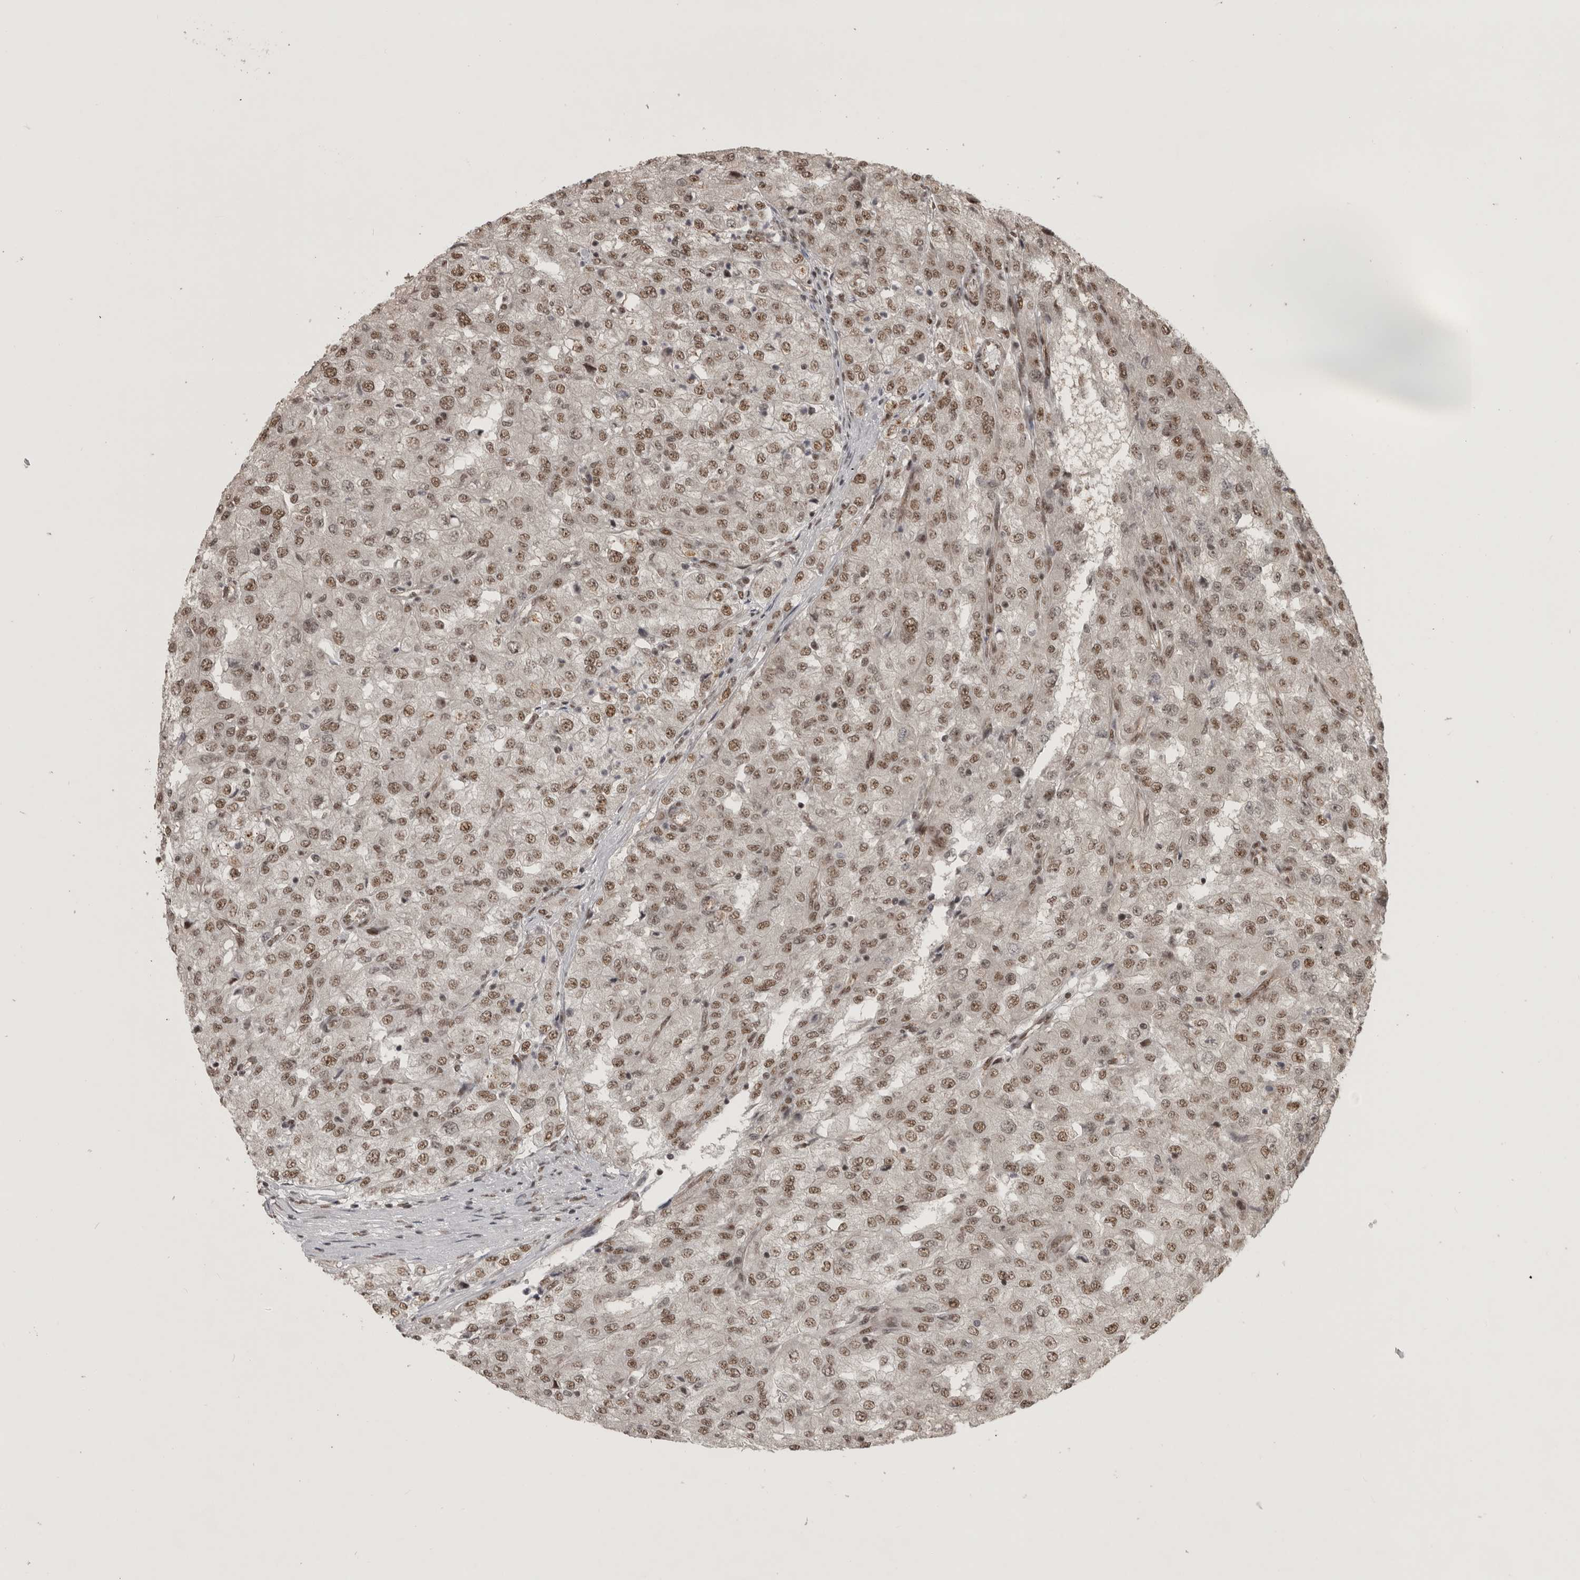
{"staining": {"intensity": "moderate", "quantity": ">75%", "location": "nuclear"}, "tissue": "renal cancer", "cell_type": "Tumor cells", "image_type": "cancer", "snomed": [{"axis": "morphology", "description": "Adenocarcinoma, NOS"}, {"axis": "topography", "description": "Kidney"}], "caption": "Approximately >75% of tumor cells in renal cancer (adenocarcinoma) display moderate nuclear protein staining as visualized by brown immunohistochemical staining.", "gene": "CBLL1", "patient": {"sex": "female", "age": 54}}